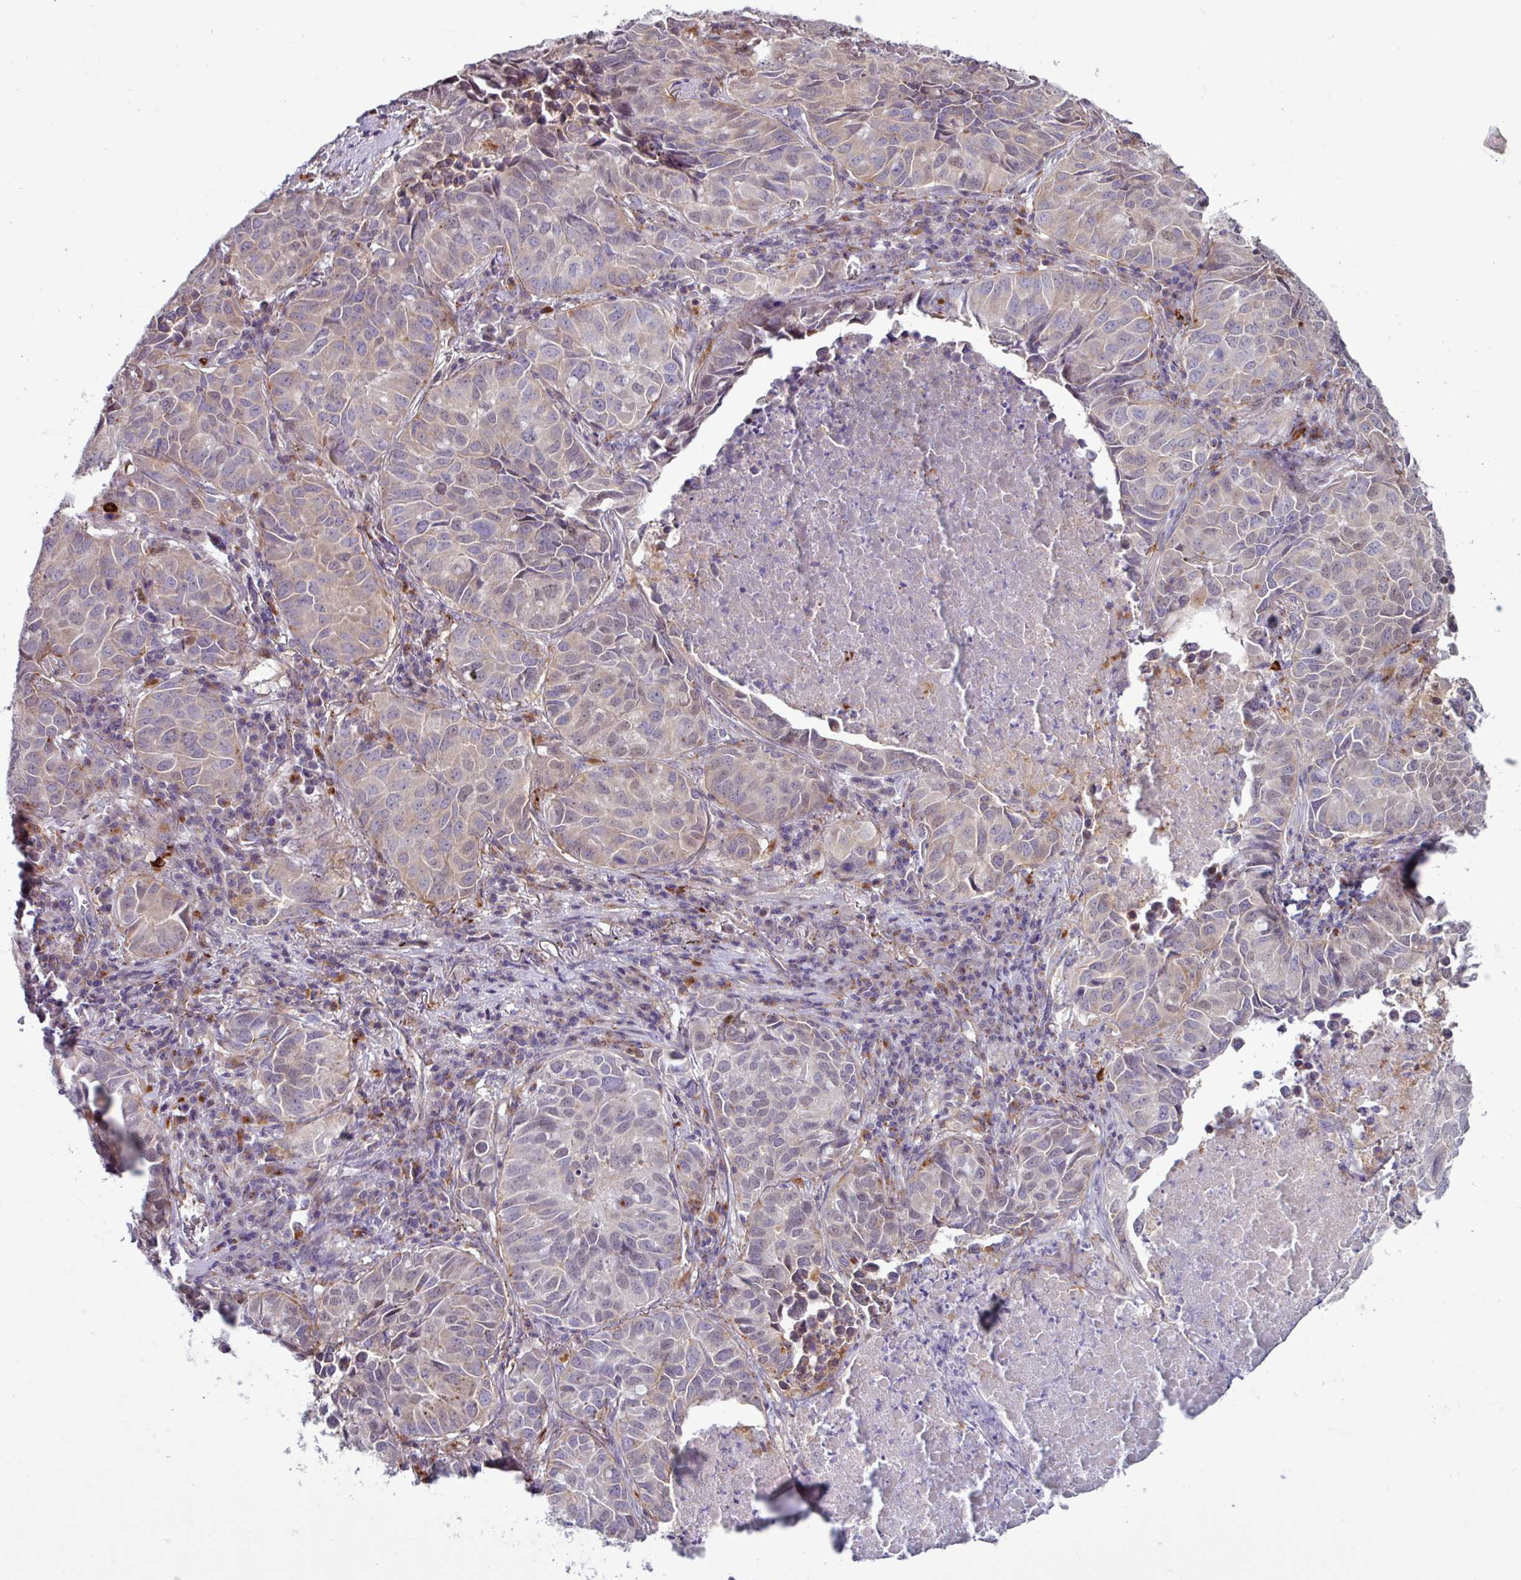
{"staining": {"intensity": "weak", "quantity": "<25%", "location": "cytoplasmic/membranous"}, "tissue": "lung cancer", "cell_type": "Tumor cells", "image_type": "cancer", "snomed": [{"axis": "morphology", "description": "Adenocarcinoma, NOS"}, {"axis": "topography", "description": "Lung"}], "caption": "IHC image of lung cancer (adenocarcinoma) stained for a protein (brown), which demonstrates no staining in tumor cells.", "gene": "AMIGO2", "patient": {"sex": "female", "age": 50}}